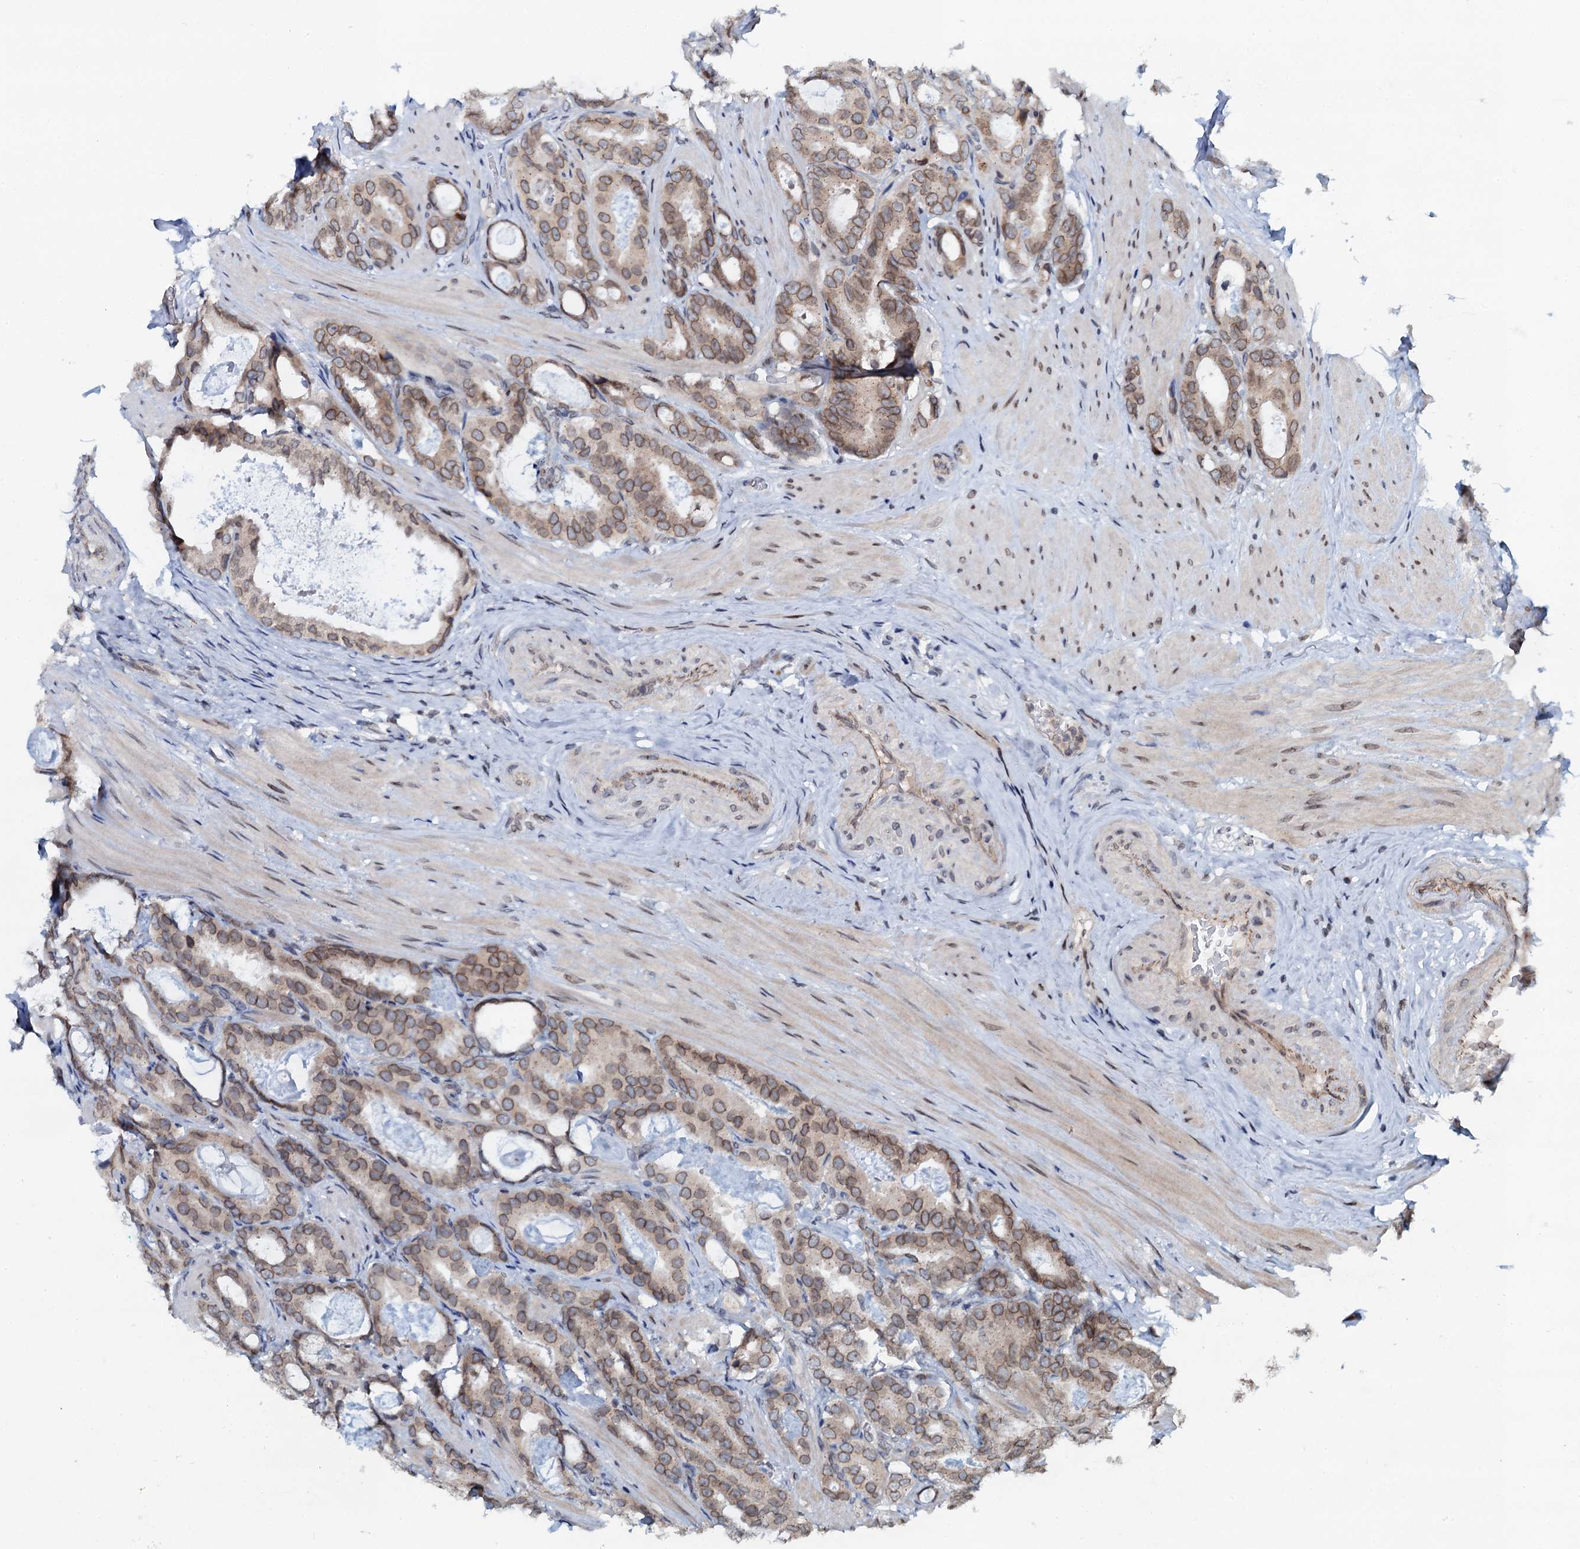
{"staining": {"intensity": "moderate", "quantity": "25%-75%", "location": "cytoplasmic/membranous,nuclear"}, "tissue": "prostate cancer", "cell_type": "Tumor cells", "image_type": "cancer", "snomed": [{"axis": "morphology", "description": "Adenocarcinoma, Low grade"}, {"axis": "topography", "description": "Prostate"}], "caption": "Immunohistochemical staining of human prostate cancer displays medium levels of moderate cytoplasmic/membranous and nuclear protein expression in approximately 25%-75% of tumor cells.", "gene": "SNTA1", "patient": {"sex": "male", "age": 71}}